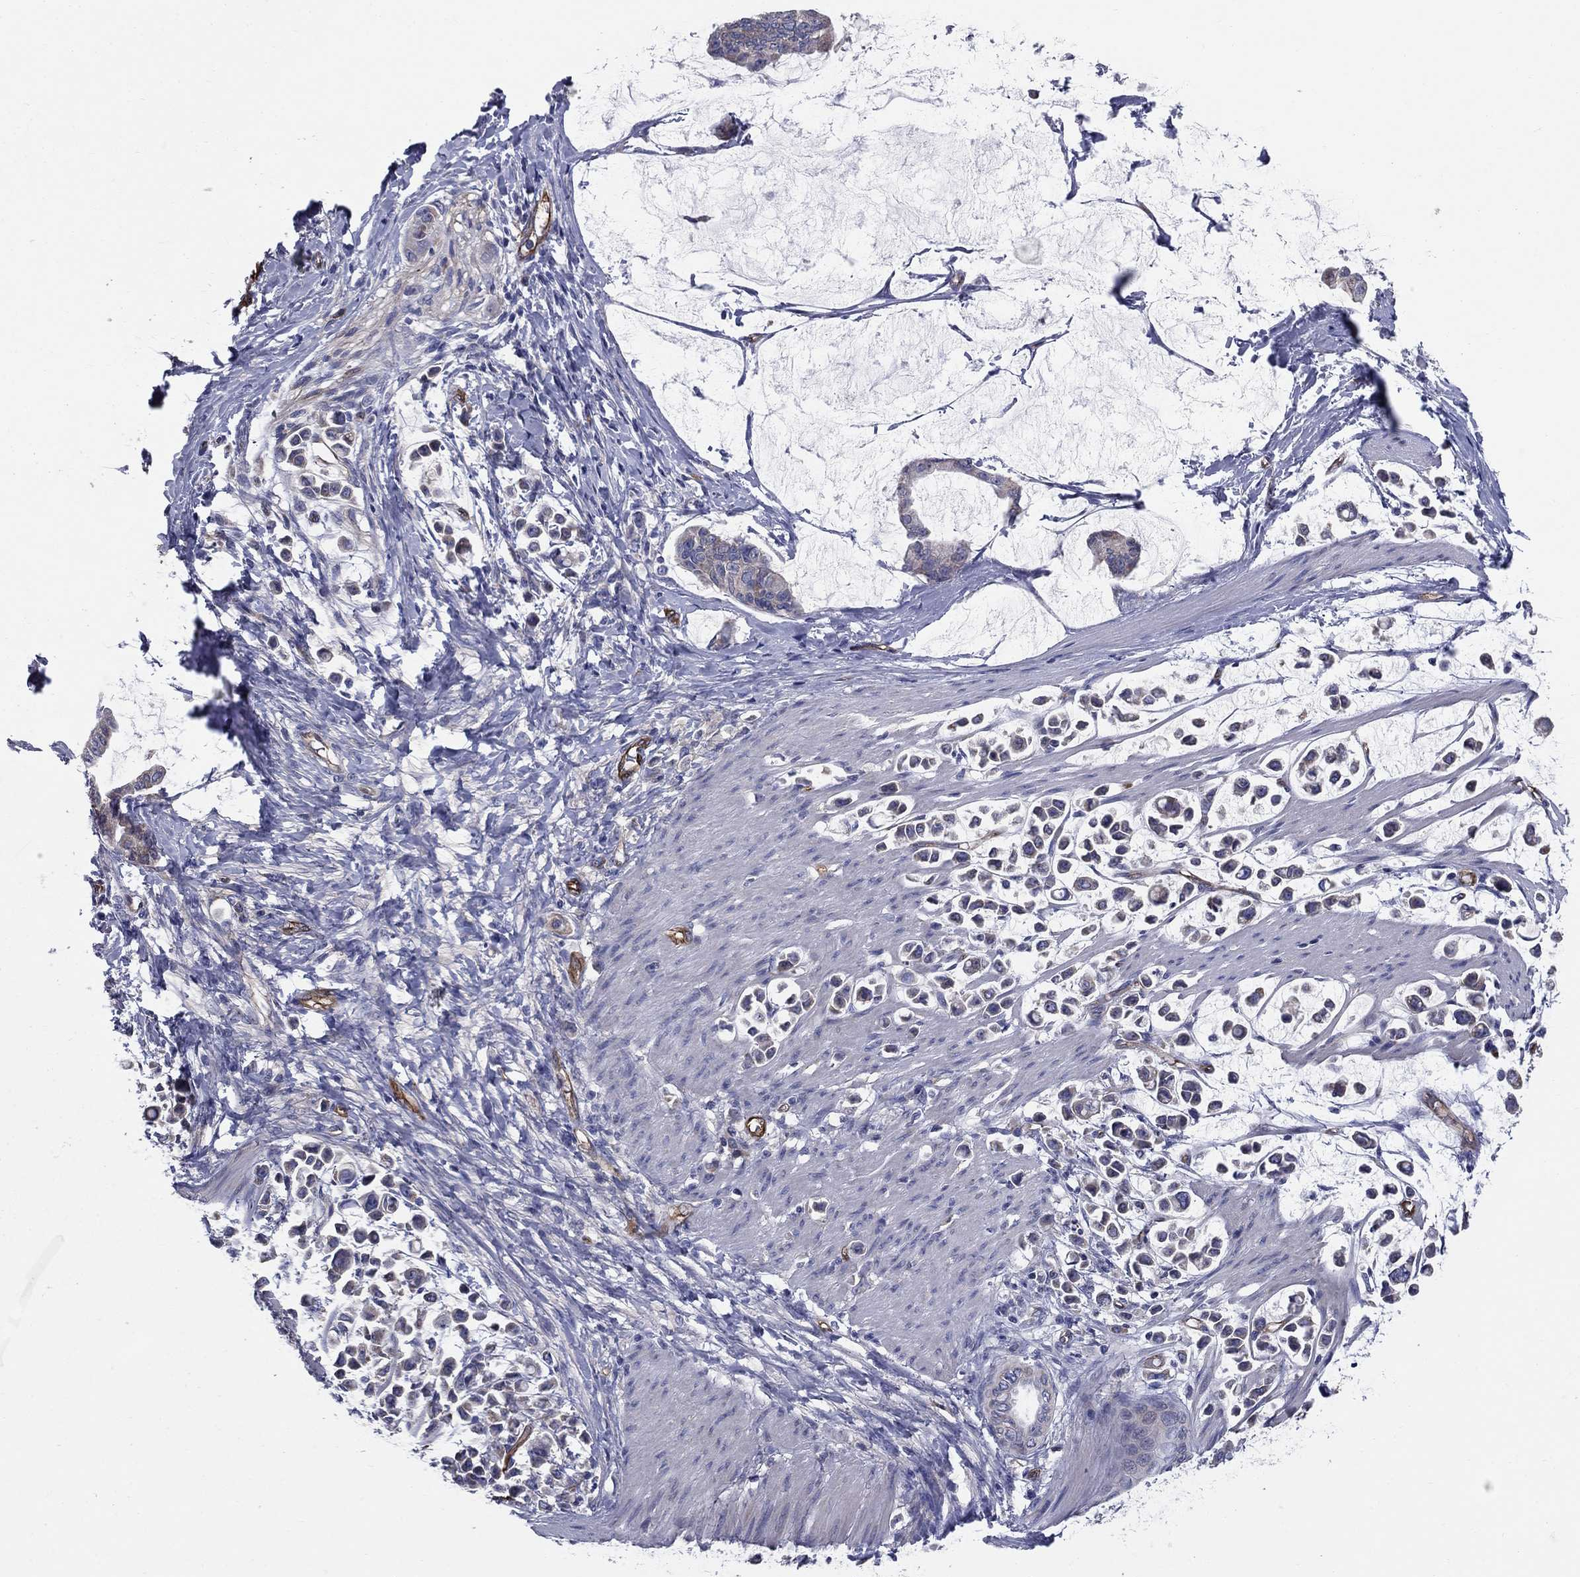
{"staining": {"intensity": "negative", "quantity": "none", "location": "none"}, "tissue": "stomach cancer", "cell_type": "Tumor cells", "image_type": "cancer", "snomed": [{"axis": "morphology", "description": "Adenocarcinoma, NOS"}, {"axis": "topography", "description": "Stomach"}], "caption": "Immunohistochemical staining of stomach cancer (adenocarcinoma) demonstrates no significant staining in tumor cells.", "gene": "EMP2", "patient": {"sex": "male", "age": 82}}